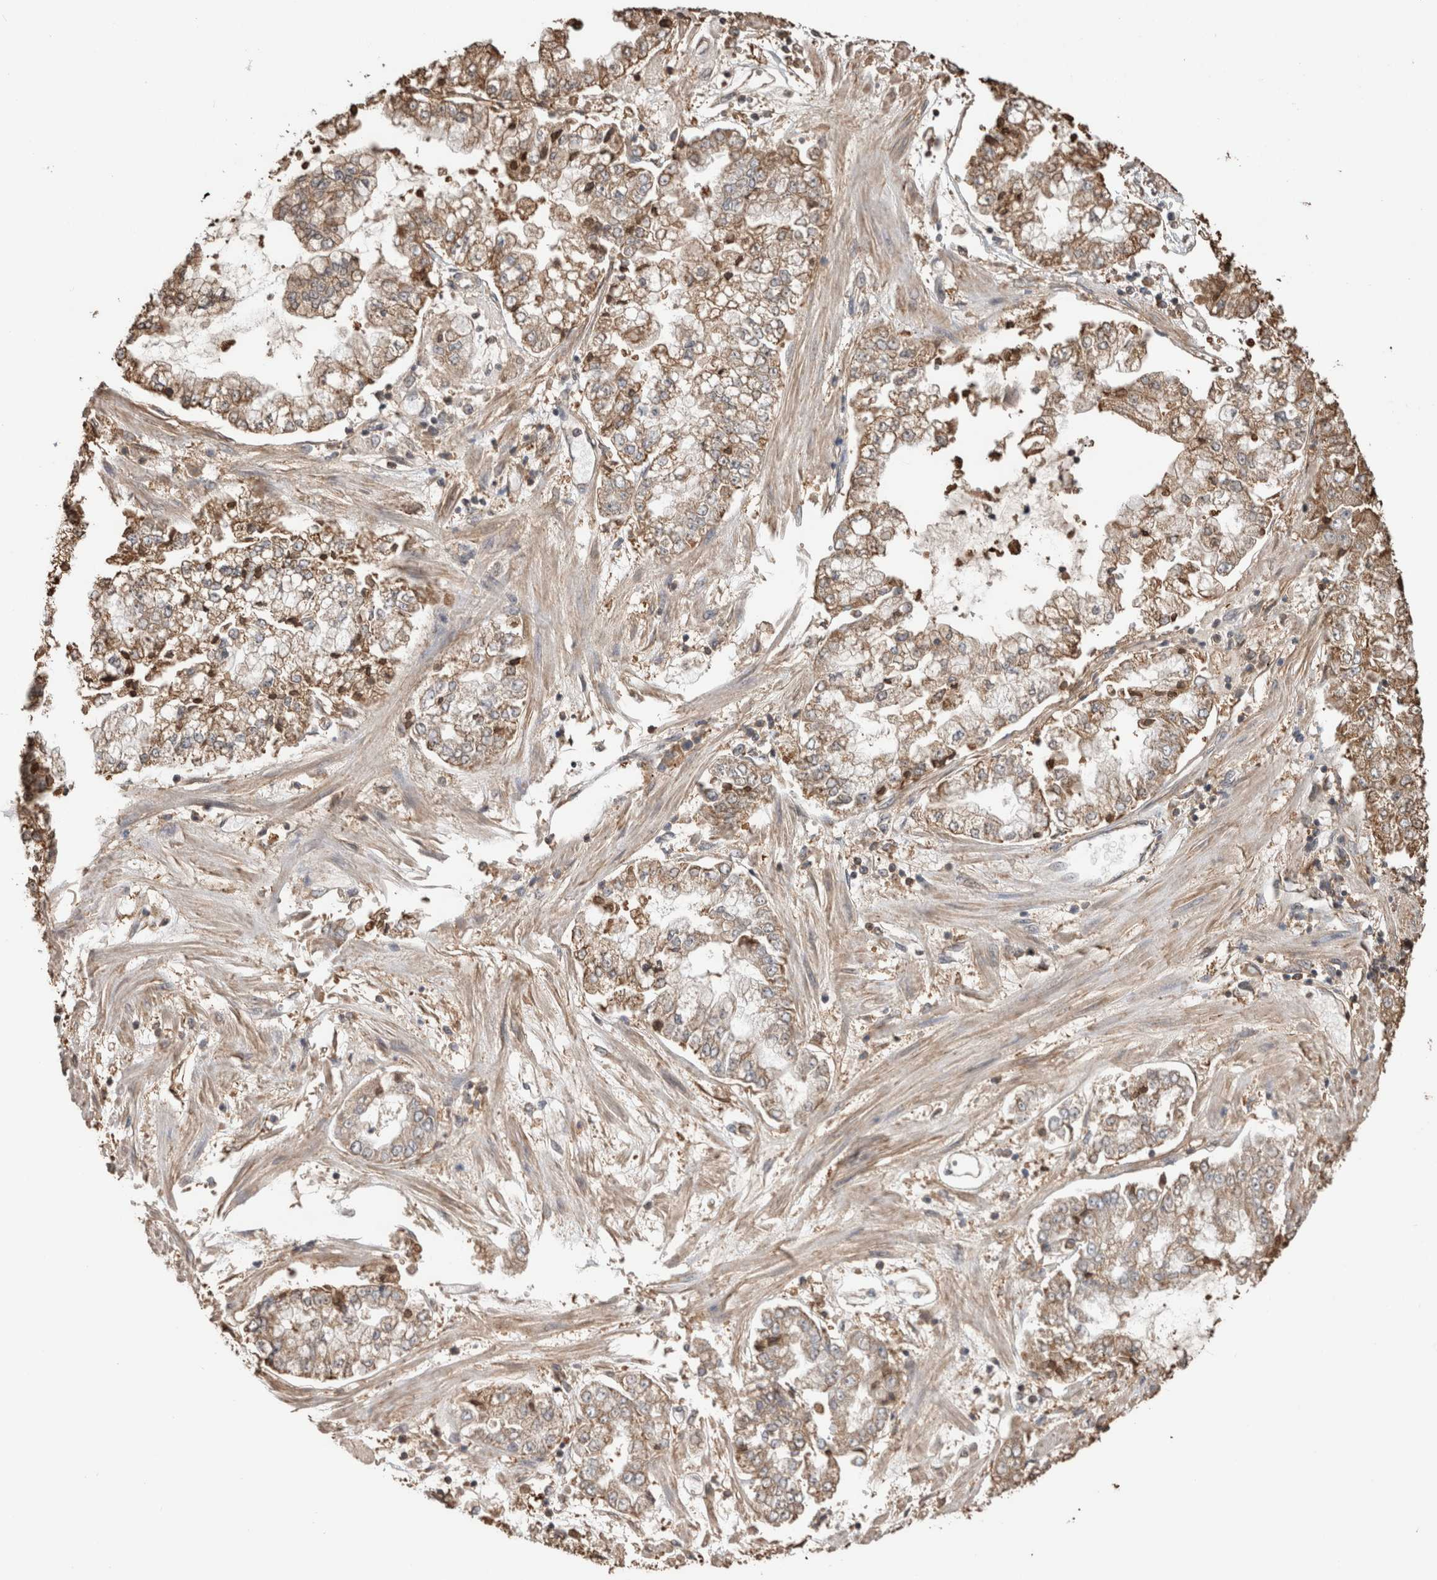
{"staining": {"intensity": "moderate", "quantity": ">75%", "location": "cytoplasmic/membranous"}, "tissue": "stomach cancer", "cell_type": "Tumor cells", "image_type": "cancer", "snomed": [{"axis": "morphology", "description": "Adenocarcinoma, NOS"}, {"axis": "topography", "description": "Stomach"}], "caption": "Protein staining exhibits moderate cytoplasmic/membranous staining in approximately >75% of tumor cells in stomach cancer. The protein of interest is shown in brown color, while the nuclei are stained blue.", "gene": "TRIM5", "patient": {"sex": "male", "age": 76}}